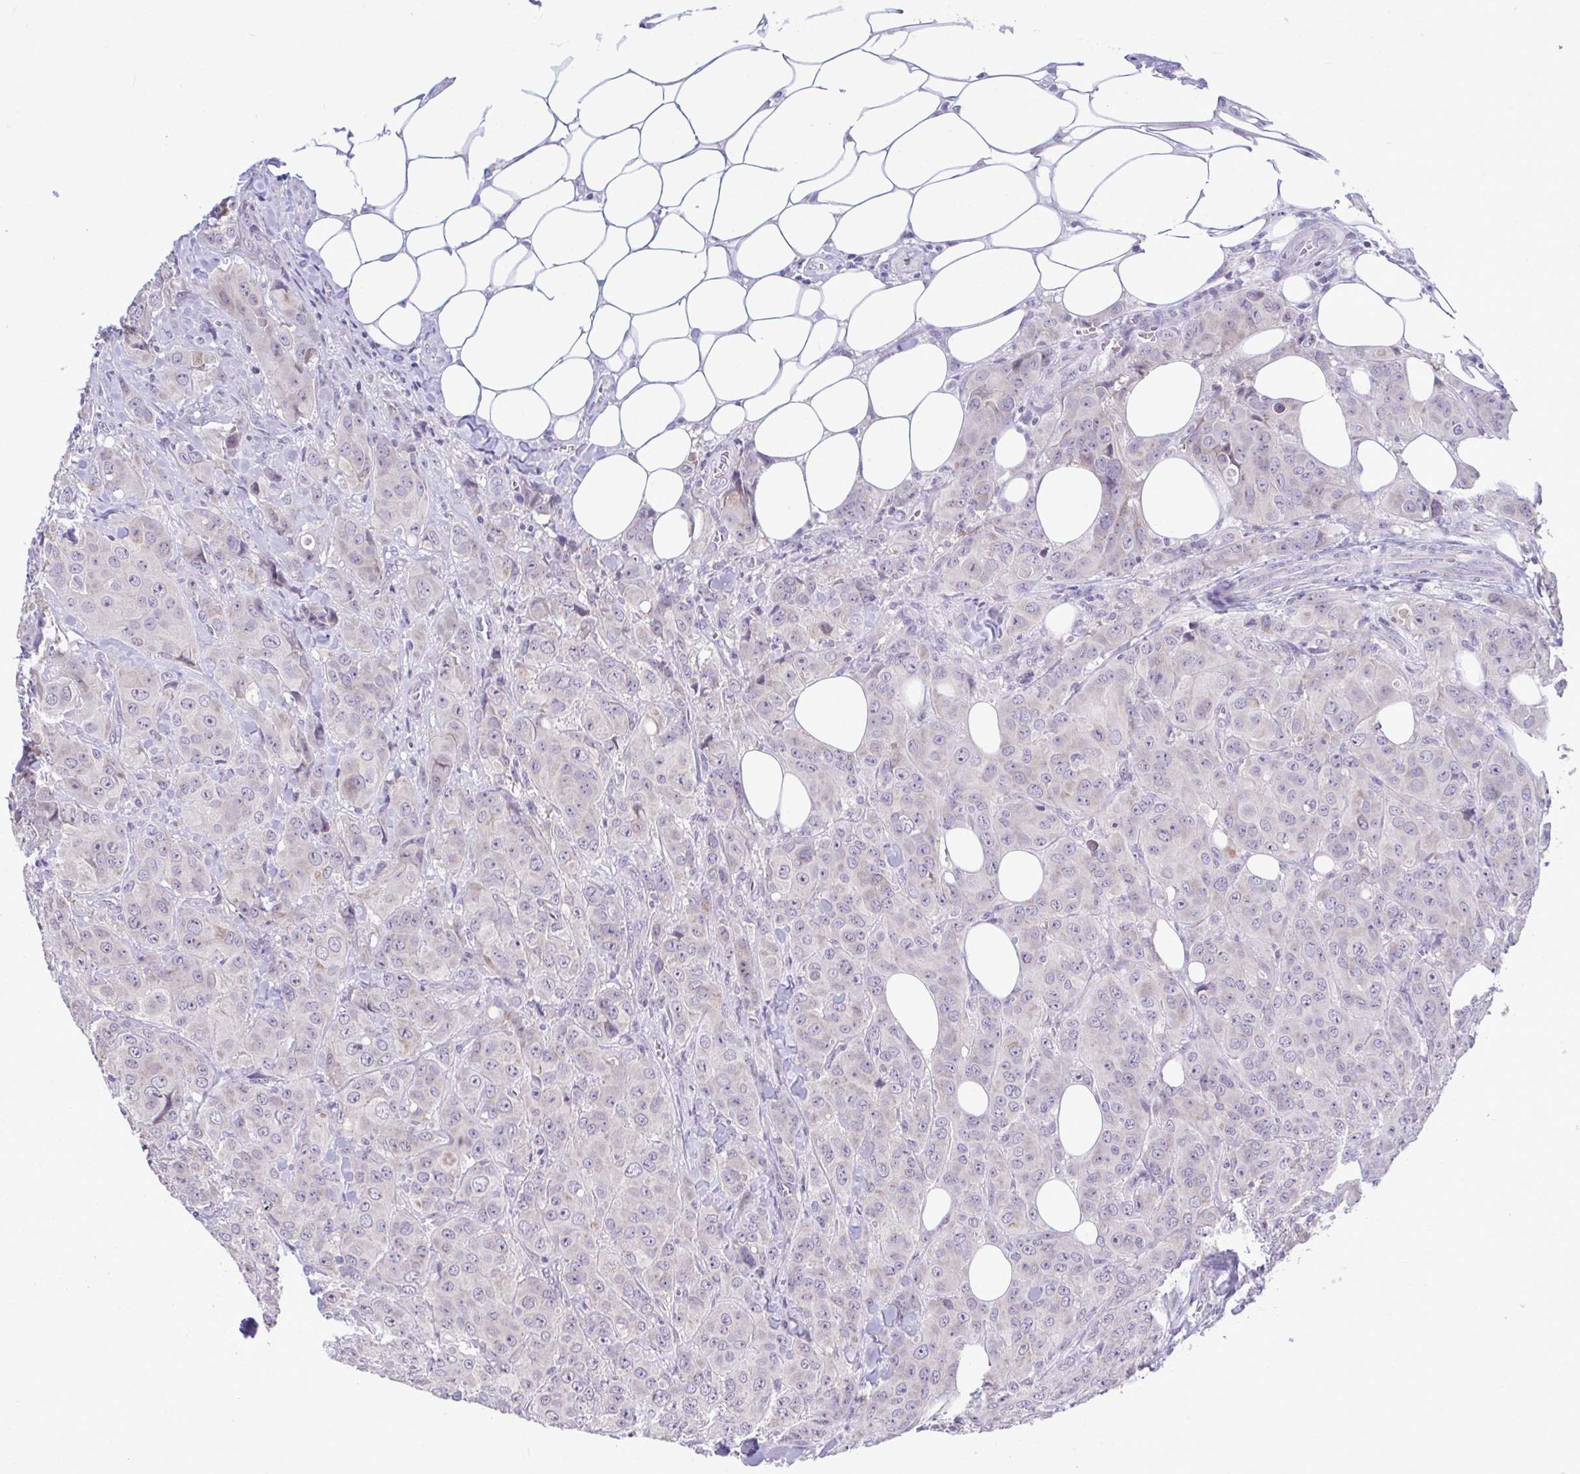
{"staining": {"intensity": "negative", "quantity": "none", "location": "none"}, "tissue": "breast cancer", "cell_type": "Tumor cells", "image_type": "cancer", "snomed": [{"axis": "morphology", "description": "Normal tissue, NOS"}, {"axis": "morphology", "description": "Duct carcinoma"}, {"axis": "topography", "description": "Breast"}], "caption": "An immunohistochemistry image of breast cancer is shown. There is no staining in tumor cells of breast cancer. (DAB immunohistochemistry (IHC) with hematoxylin counter stain).", "gene": "PIGK", "patient": {"sex": "female", "age": 43}}